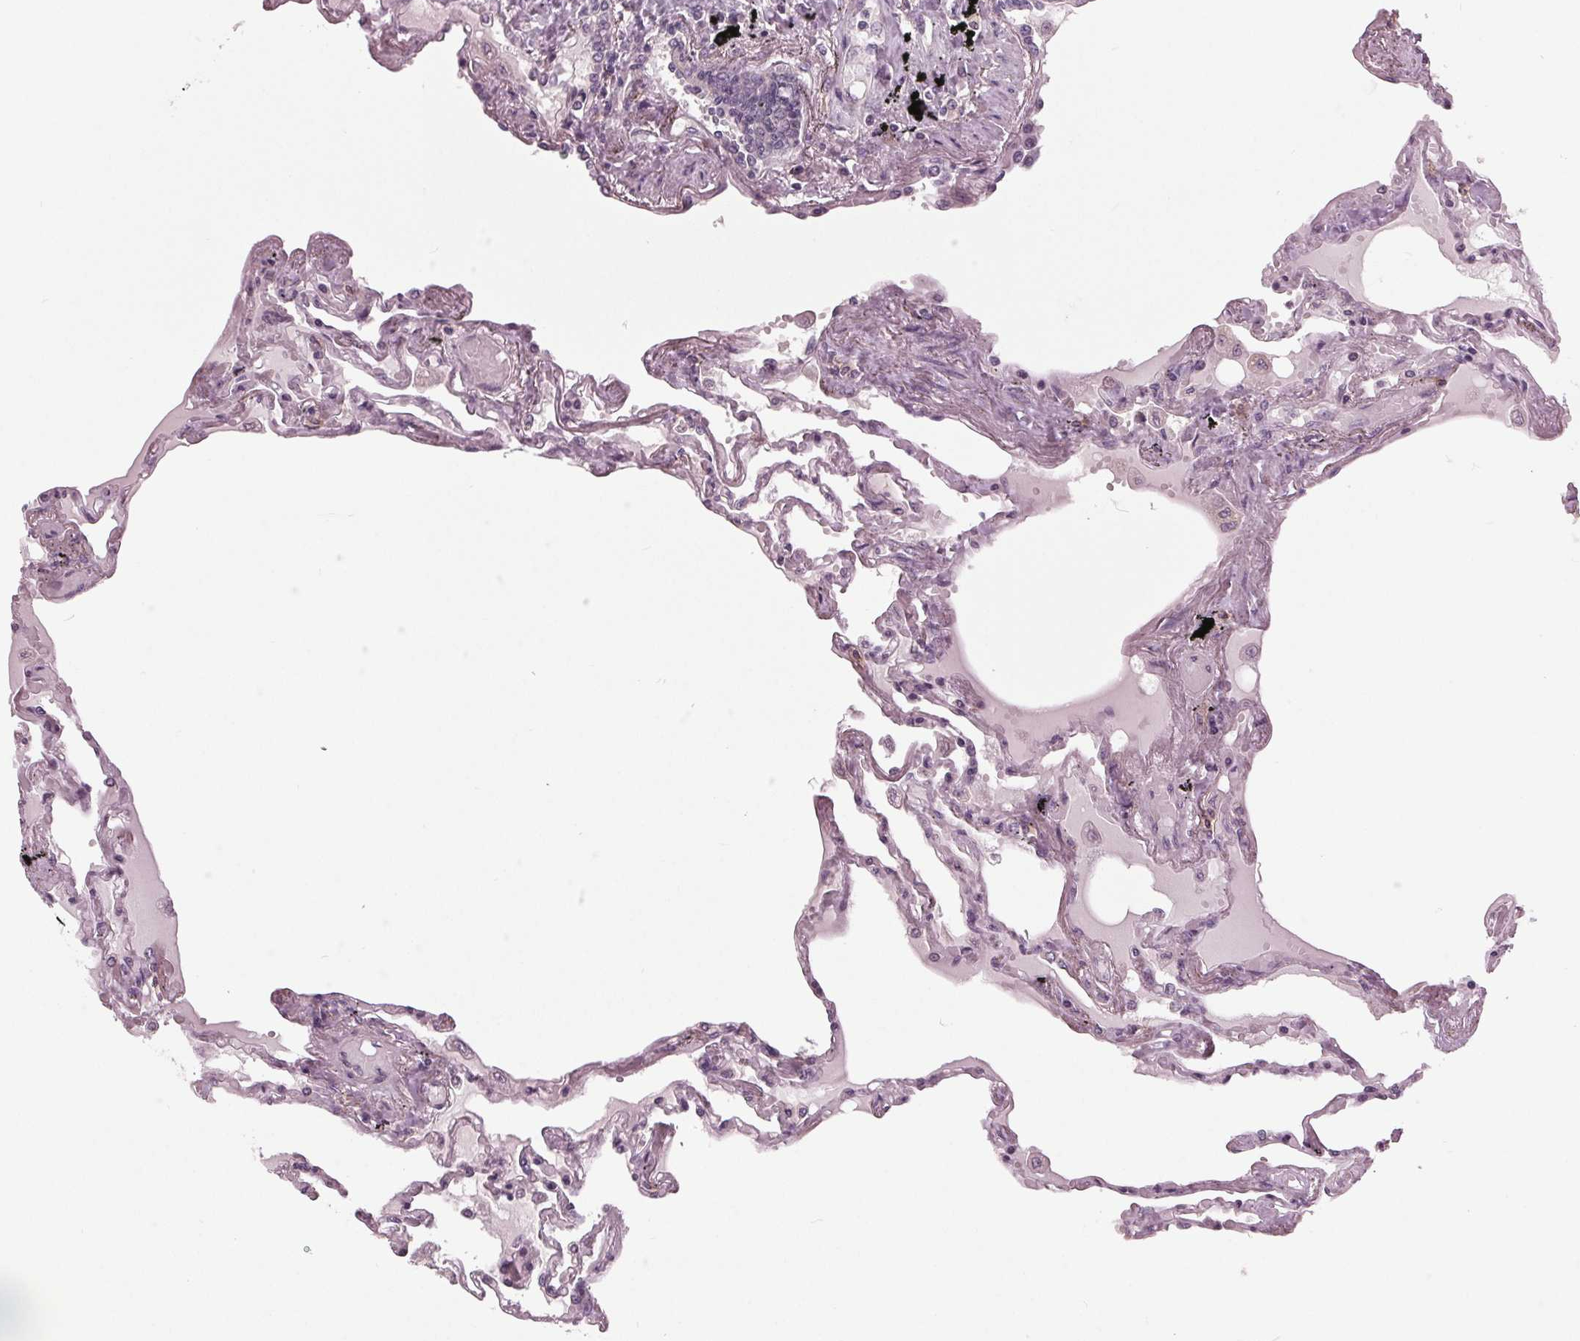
{"staining": {"intensity": "weak", "quantity": "<25%", "location": "nuclear"}, "tissue": "lung", "cell_type": "Alveolar cells", "image_type": "normal", "snomed": [{"axis": "morphology", "description": "Normal tissue, NOS"}, {"axis": "morphology", "description": "Adenocarcinoma, NOS"}, {"axis": "topography", "description": "Cartilage tissue"}, {"axis": "topography", "description": "Lung"}], "caption": "Immunohistochemistry micrograph of benign human lung stained for a protein (brown), which shows no staining in alveolar cells.", "gene": "SIGLEC6", "patient": {"sex": "female", "age": 67}}